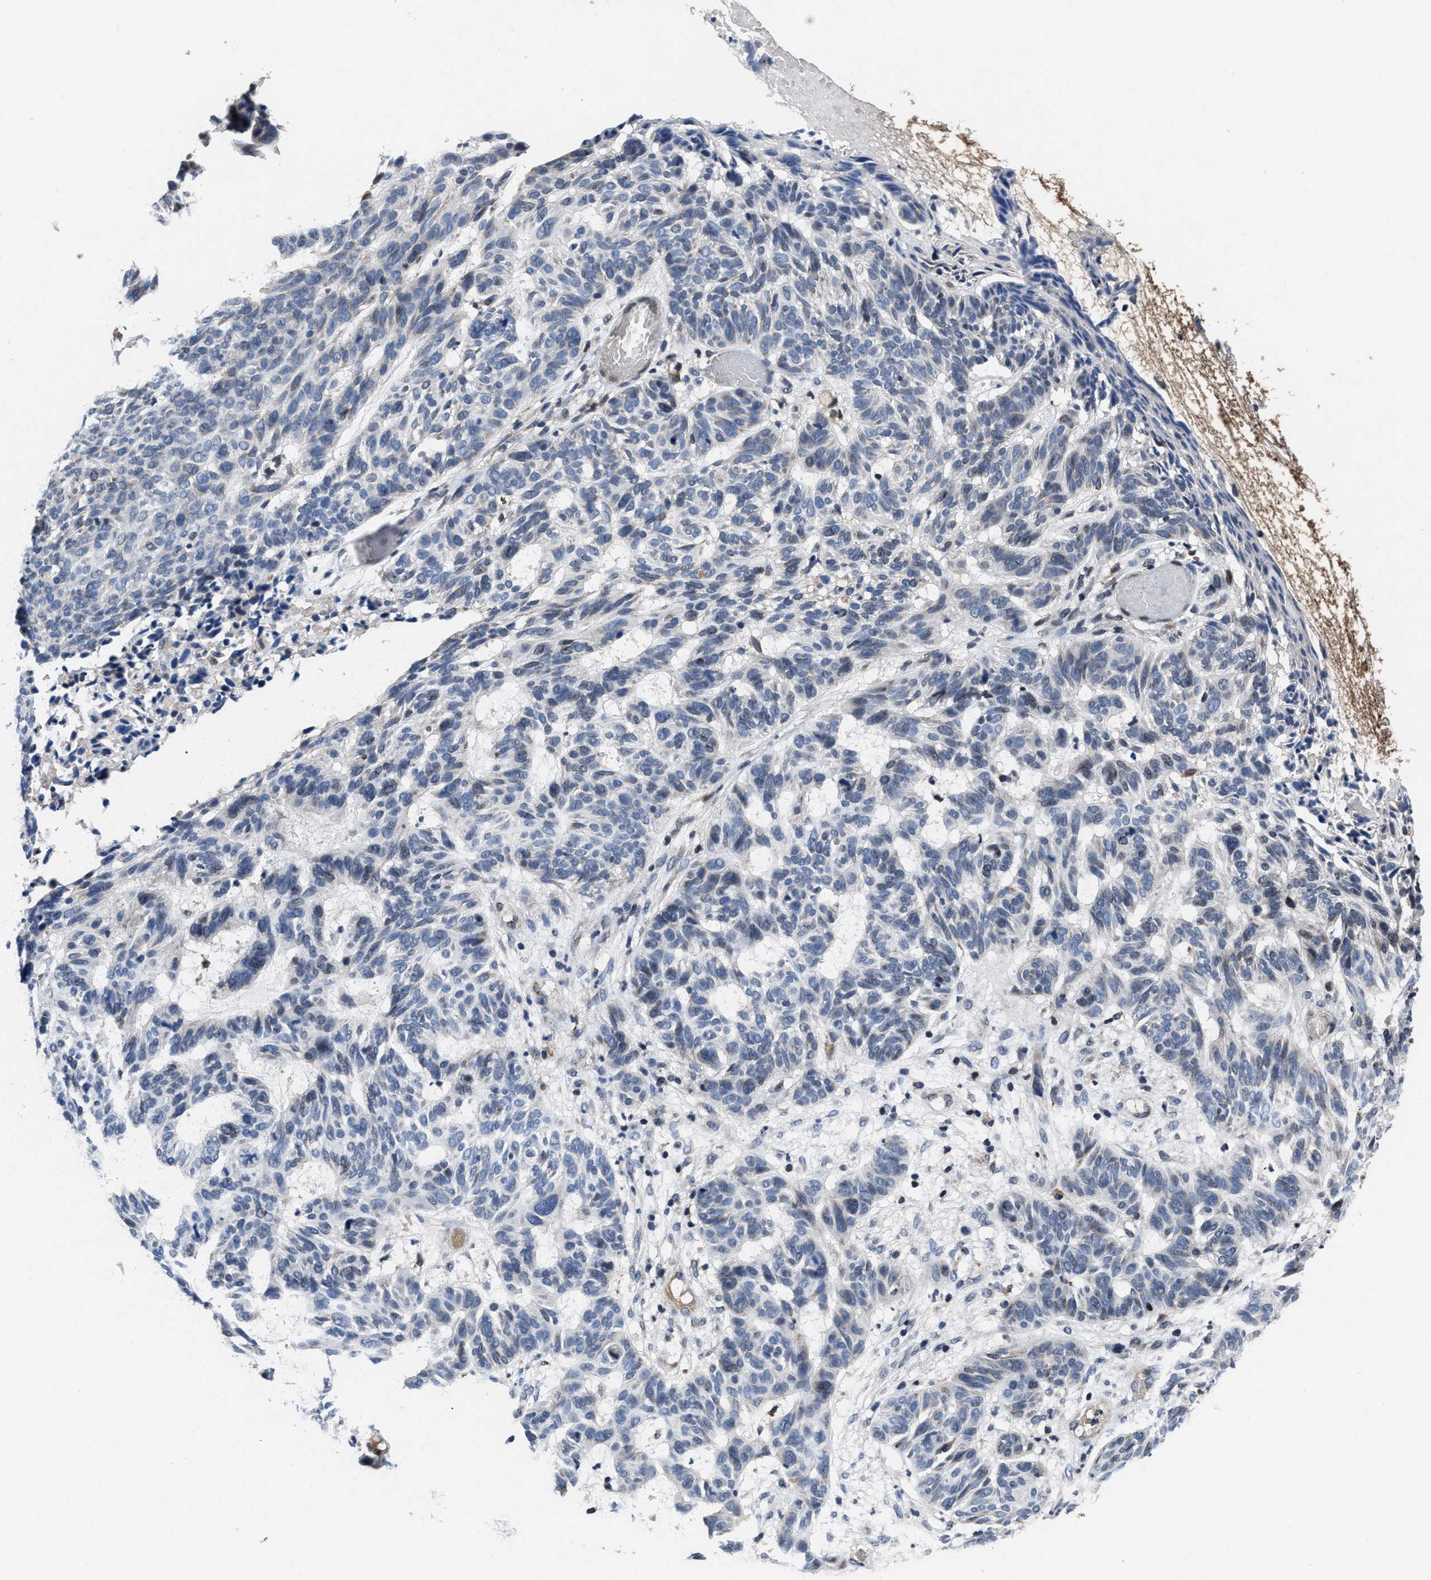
{"staining": {"intensity": "negative", "quantity": "none", "location": "none"}, "tissue": "skin cancer", "cell_type": "Tumor cells", "image_type": "cancer", "snomed": [{"axis": "morphology", "description": "Basal cell carcinoma"}, {"axis": "topography", "description": "Skin"}], "caption": "Histopathology image shows no significant protein staining in tumor cells of skin cancer (basal cell carcinoma).", "gene": "CACNA1D", "patient": {"sex": "male", "age": 85}}